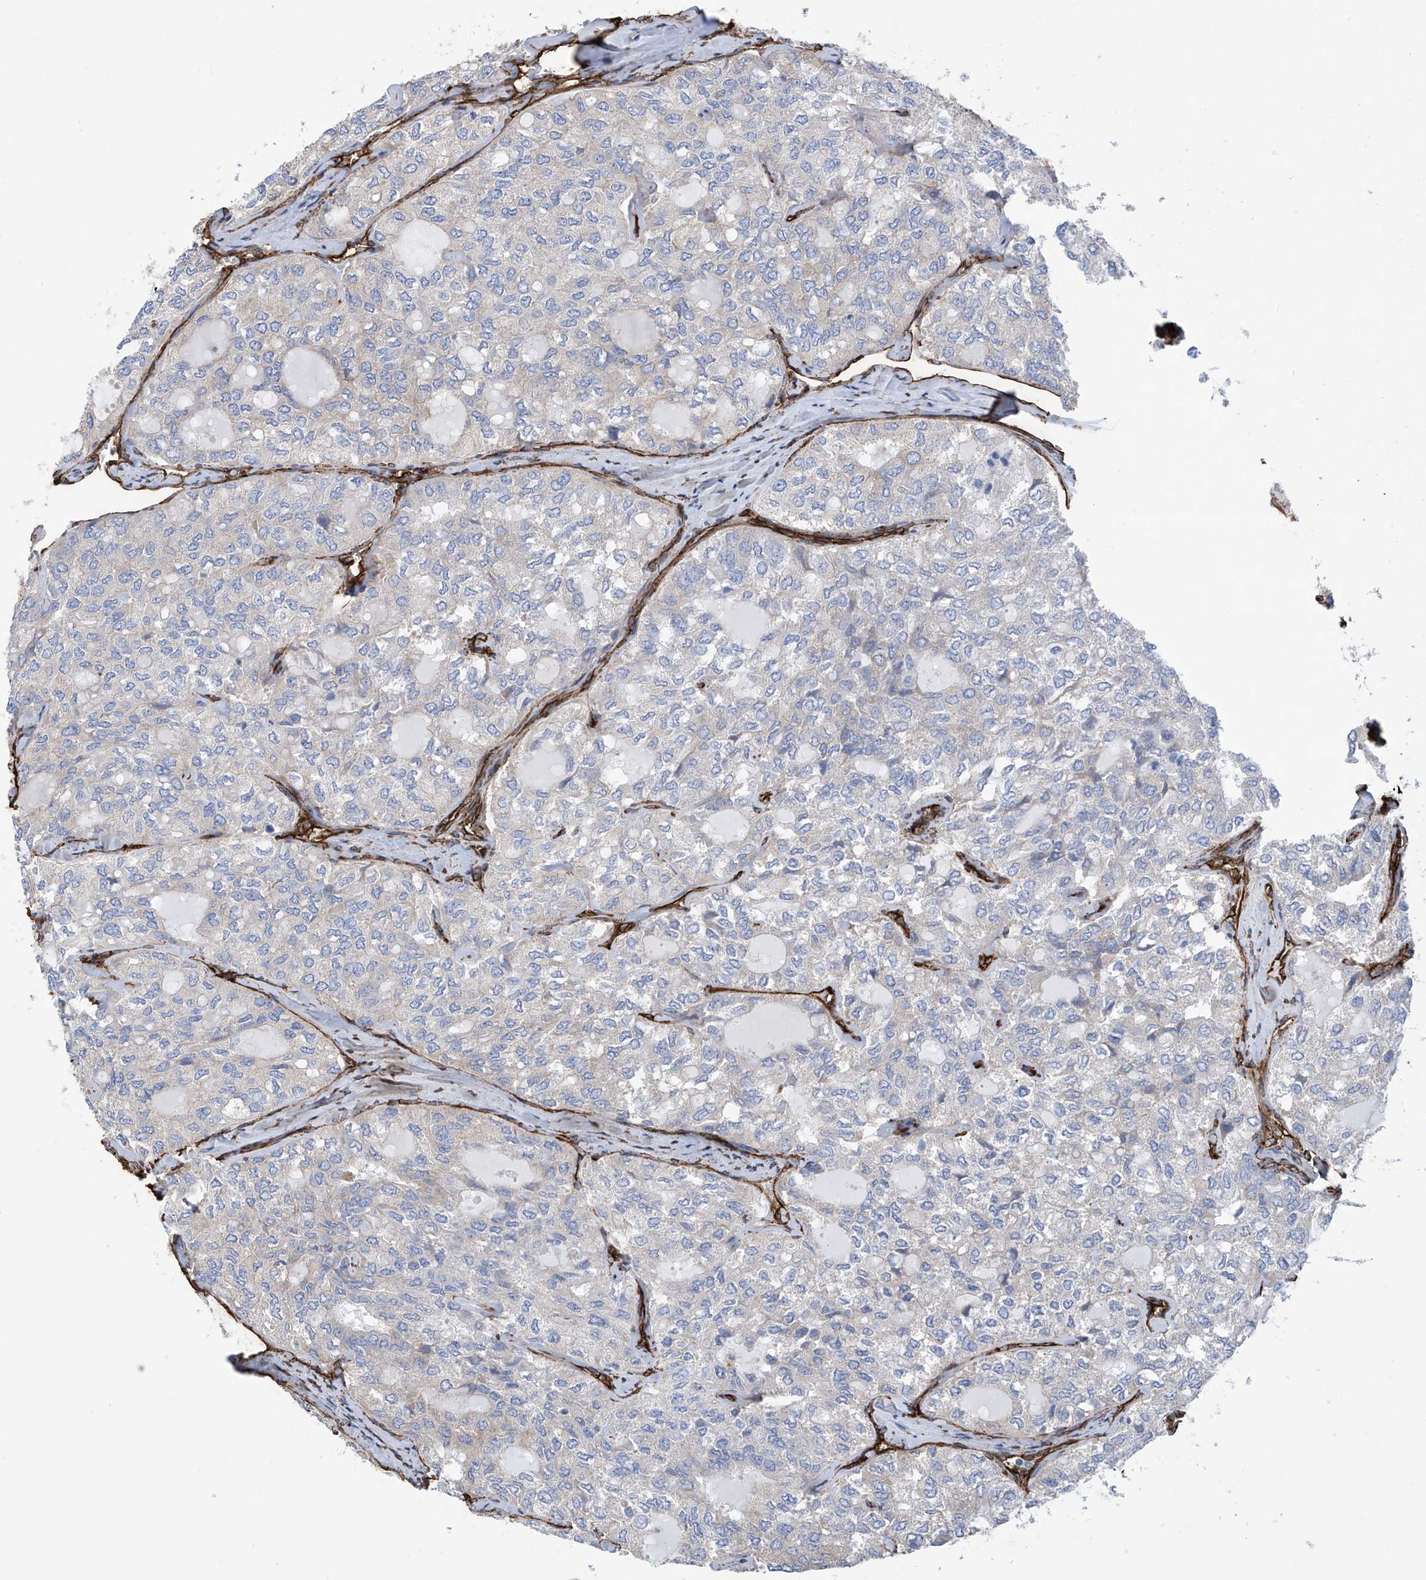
{"staining": {"intensity": "negative", "quantity": "none", "location": "none"}, "tissue": "thyroid cancer", "cell_type": "Tumor cells", "image_type": "cancer", "snomed": [{"axis": "morphology", "description": "Follicular adenoma carcinoma, NOS"}, {"axis": "topography", "description": "Thyroid gland"}], "caption": "DAB (3,3'-diaminobenzidine) immunohistochemical staining of human thyroid cancer demonstrates no significant expression in tumor cells.", "gene": "UBTD1", "patient": {"sex": "male", "age": 75}}